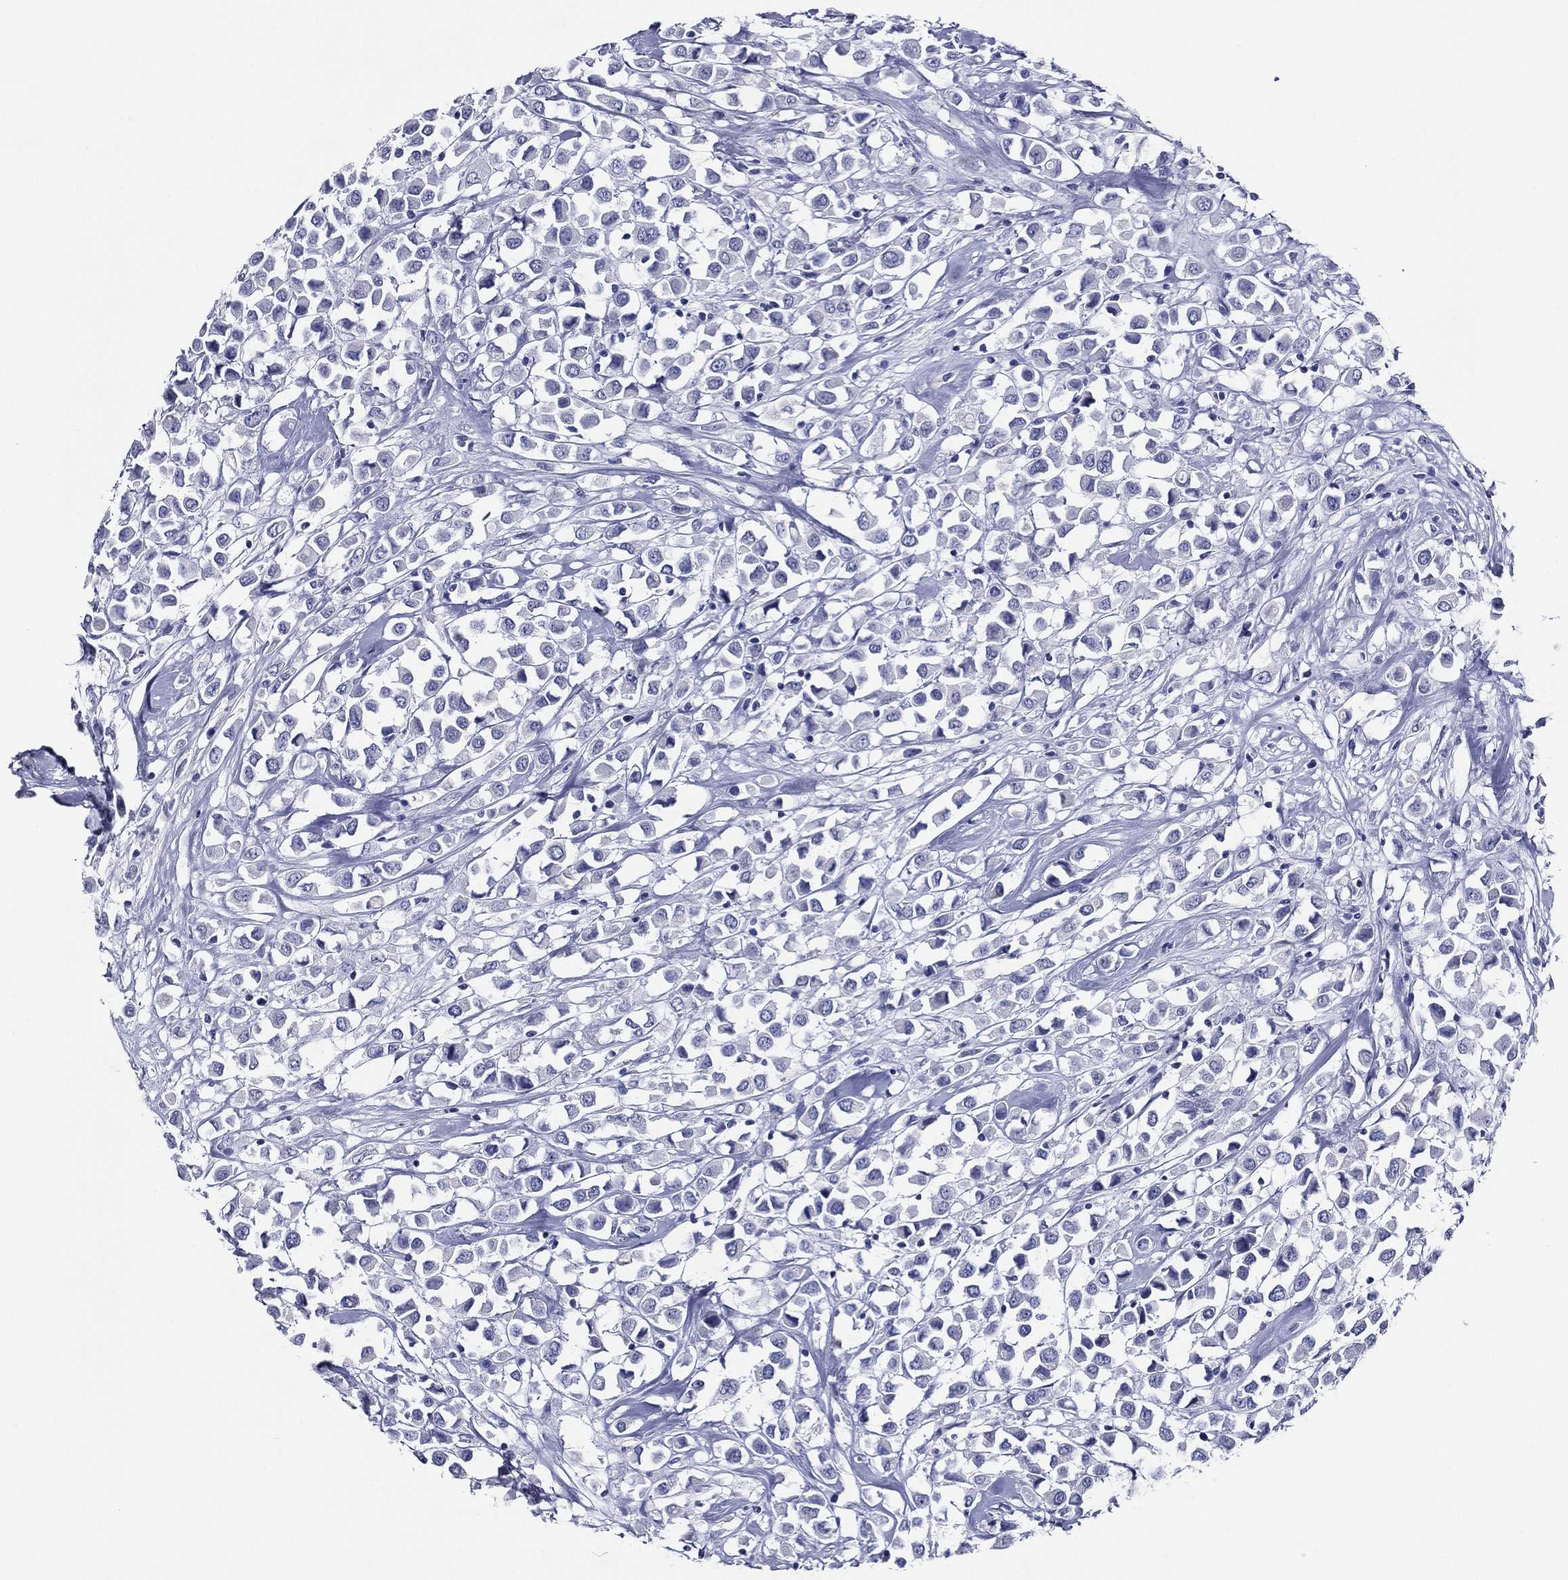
{"staining": {"intensity": "negative", "quantity": "none", "location": "none"}, "tissue": "breast cancer", "cell_type": "Tumor cells", "image_type": "cancer", "snomed": [{"axis": "morphology", "description": "Duct carcinoma"}, {"axis": "topography", "description": "Breast"}], "caption": "The histopathology image exhibits no staining of tumor cells in breast cancer.", "gene": "ACE2", "patient": {"sex": "female", "age": 61}}